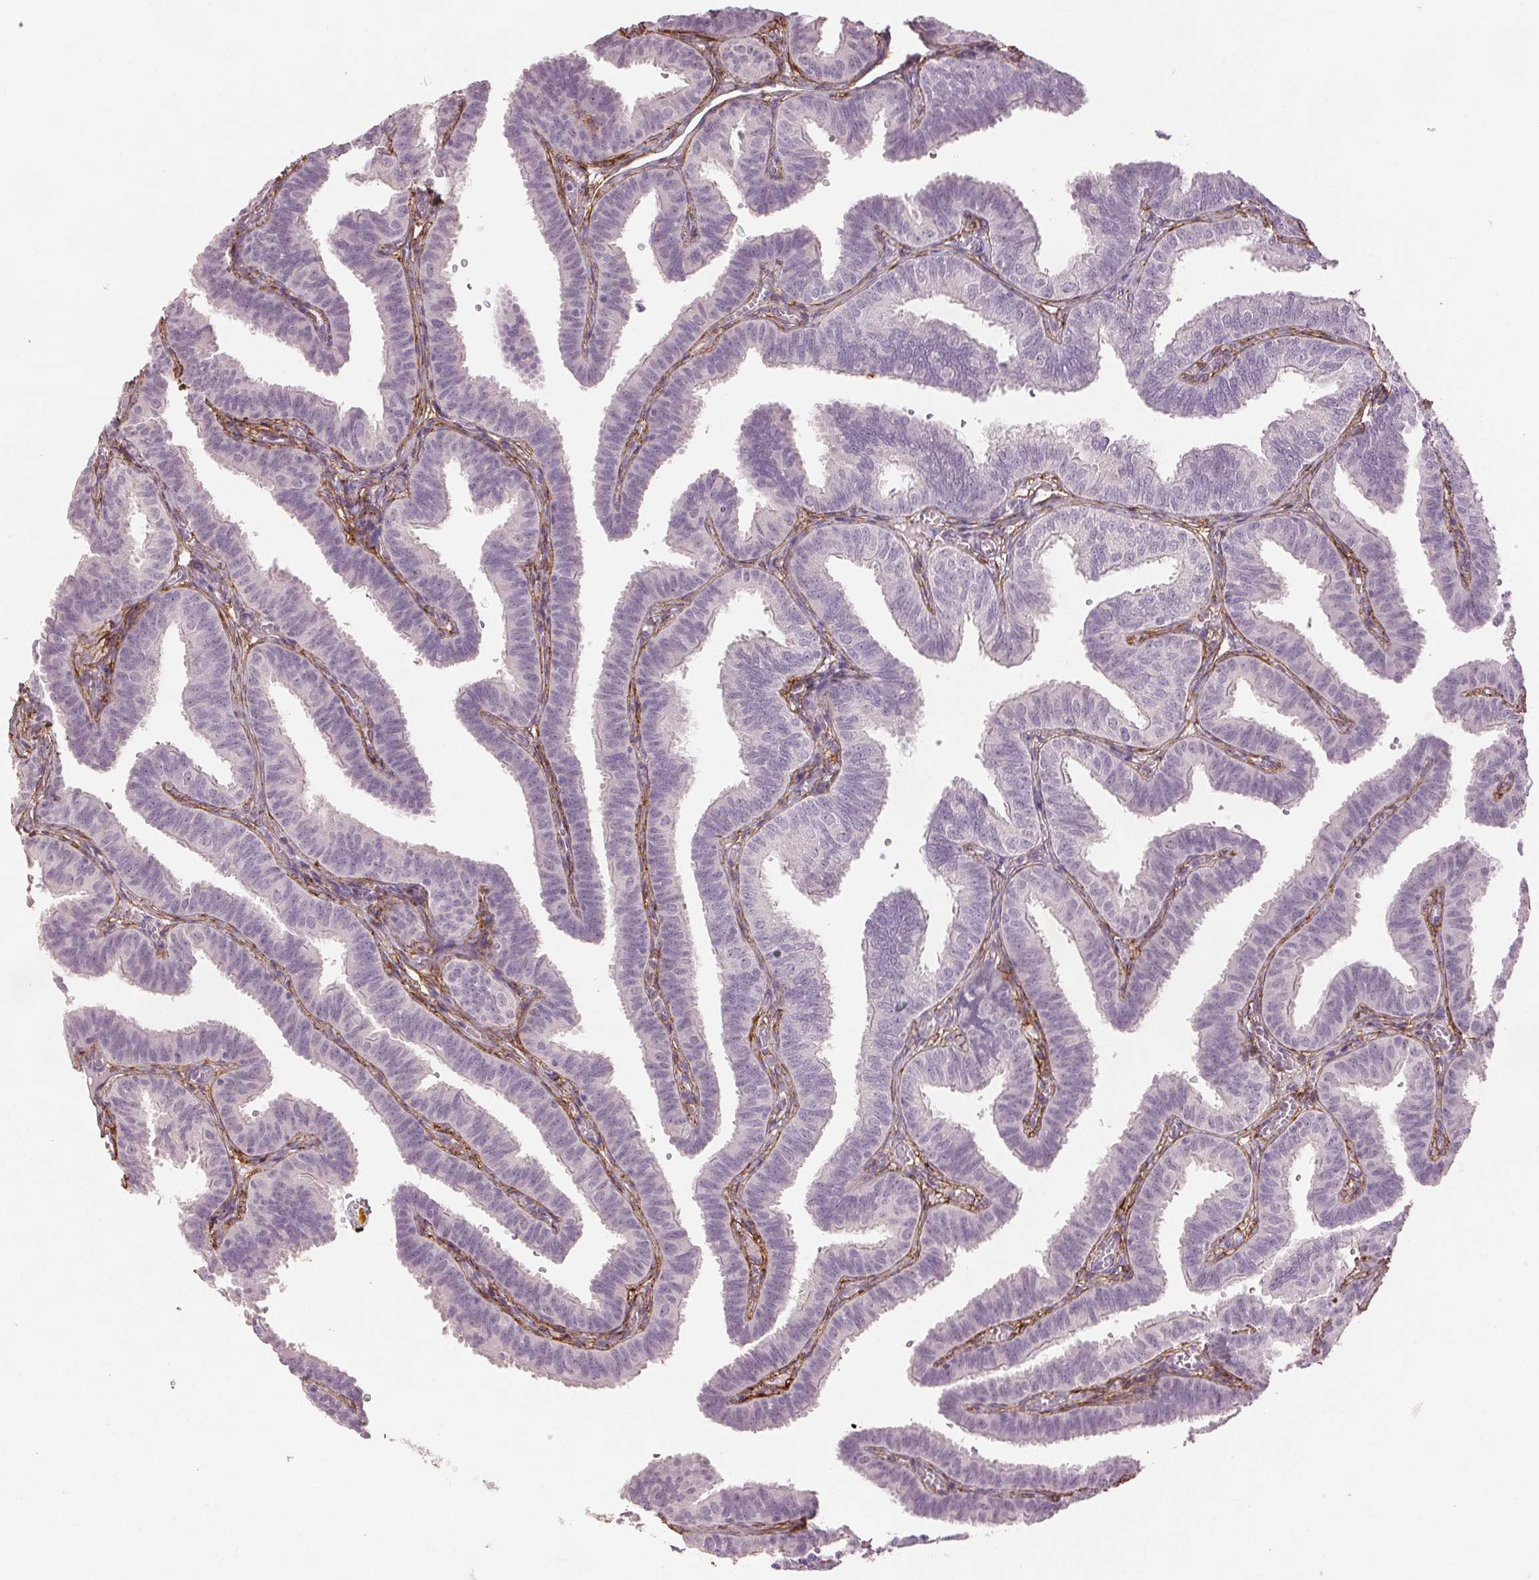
{"staining": {"intensity": "negative", "quantity": "none", "location": "none"}, "tissue": "fallopian tube", "cell_type": "Glandular cells", "image_type": "normal", "snomed": [{"axis": "morphology", "description": "Normal tissue, NOS"}, {"axis": "topography", "description": "Fallopian tube"}], "caption": "High power microscopy photomicrograph of an immunohistochemistry photomicrograph of normal fallopian tube, revealing no significant staining in glandular cells.", "gene": "FBN1", "patient": {"sex": "female", "age": 25}}